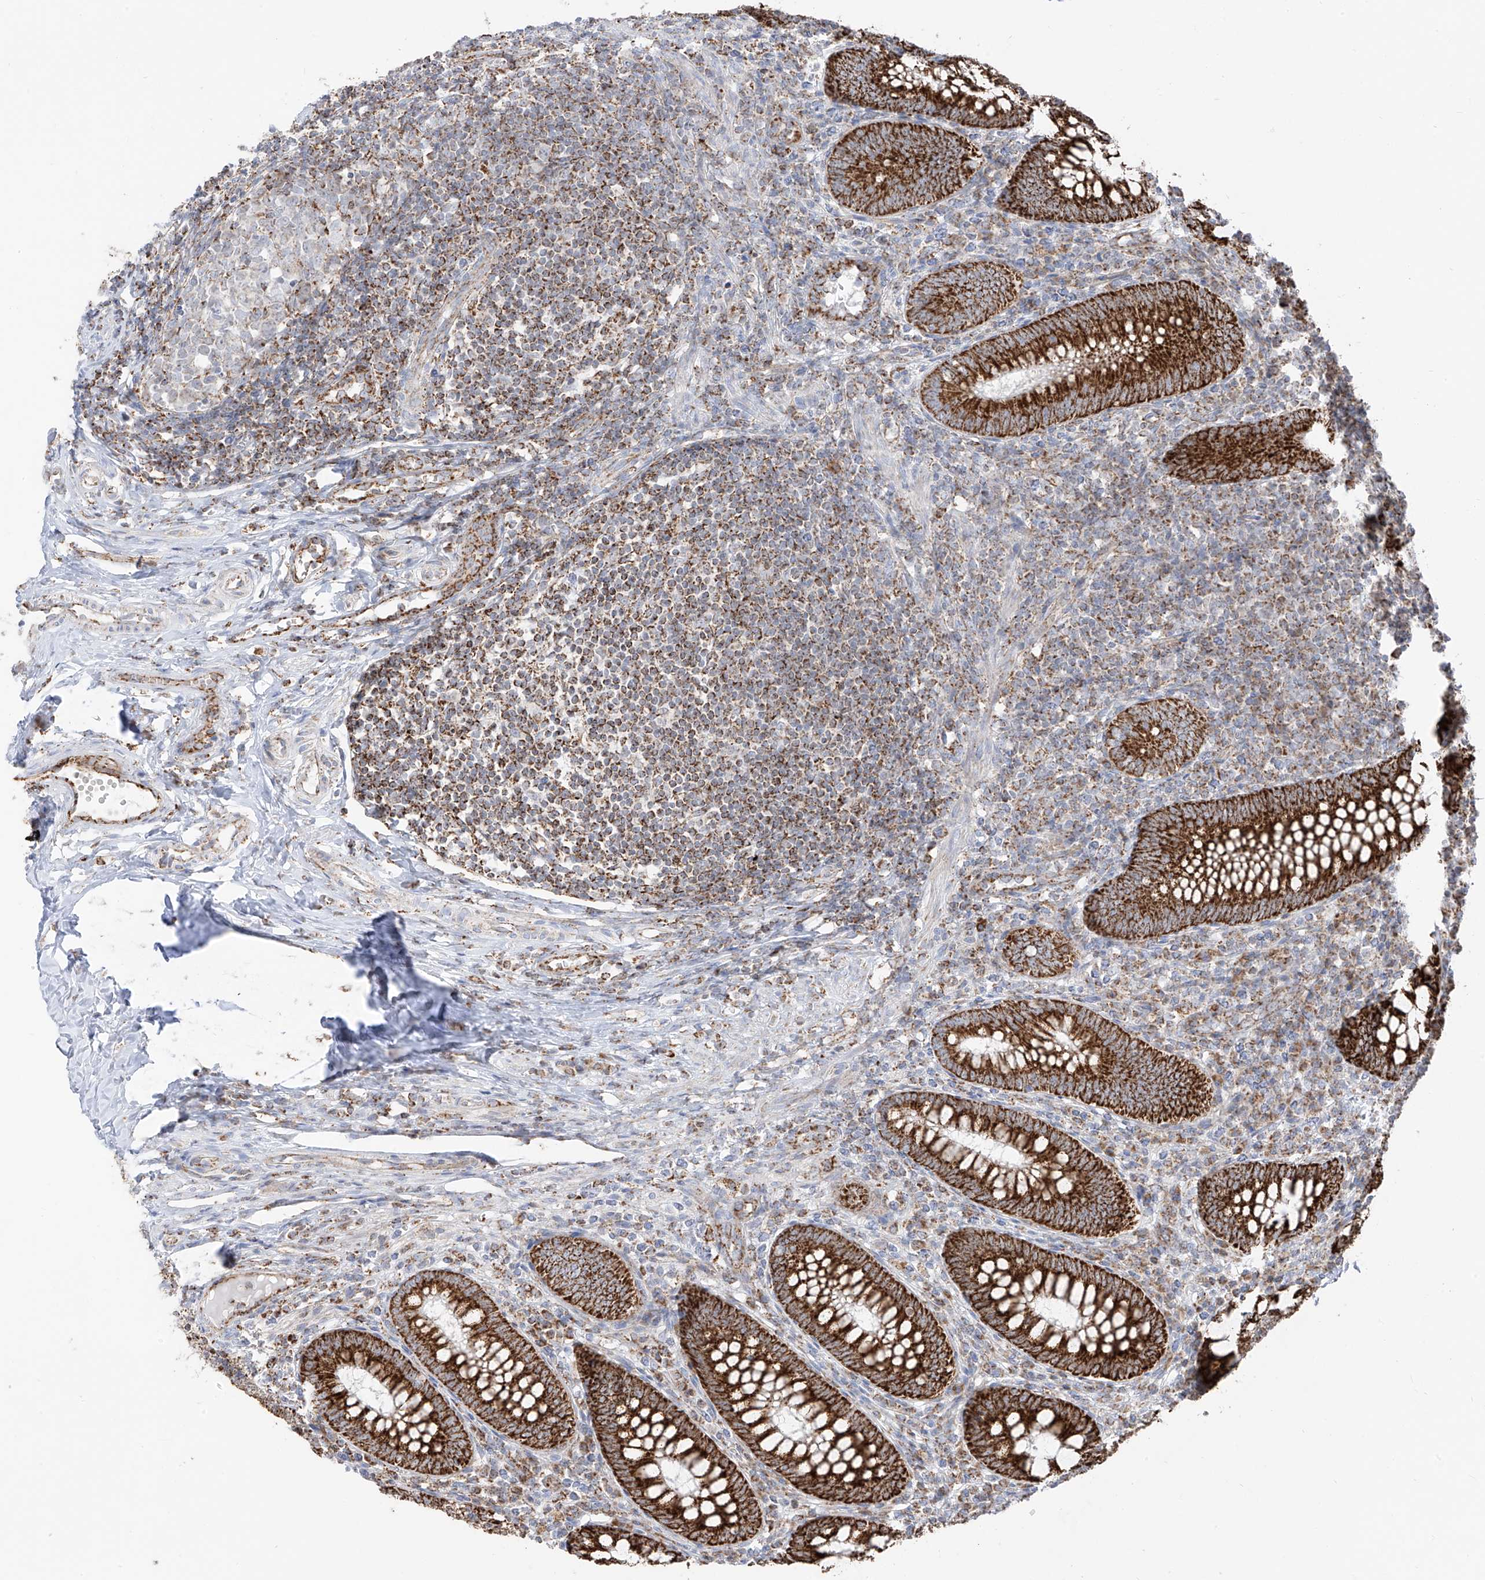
{"staining": {"intensity": "strong", "quantity": ">75%", "location": "cytoplasmic/membranous"}, "tissue": "appendix", "cell_type": "Glandular cells", "image_type": "normal", "snomed": [{"axis": "morphology", "description": "Normal tissue, NOS"}, {"axis": "topography", "description": "Appendix"}], "caption": "Brown immunohistochemical staining in benign human appendix exhibits strong cytoplasmic/membranous staining in approximately >75% of glandular cells.", "gene": "ETHE1", "patient": {"sex": "male", "age": 14}}